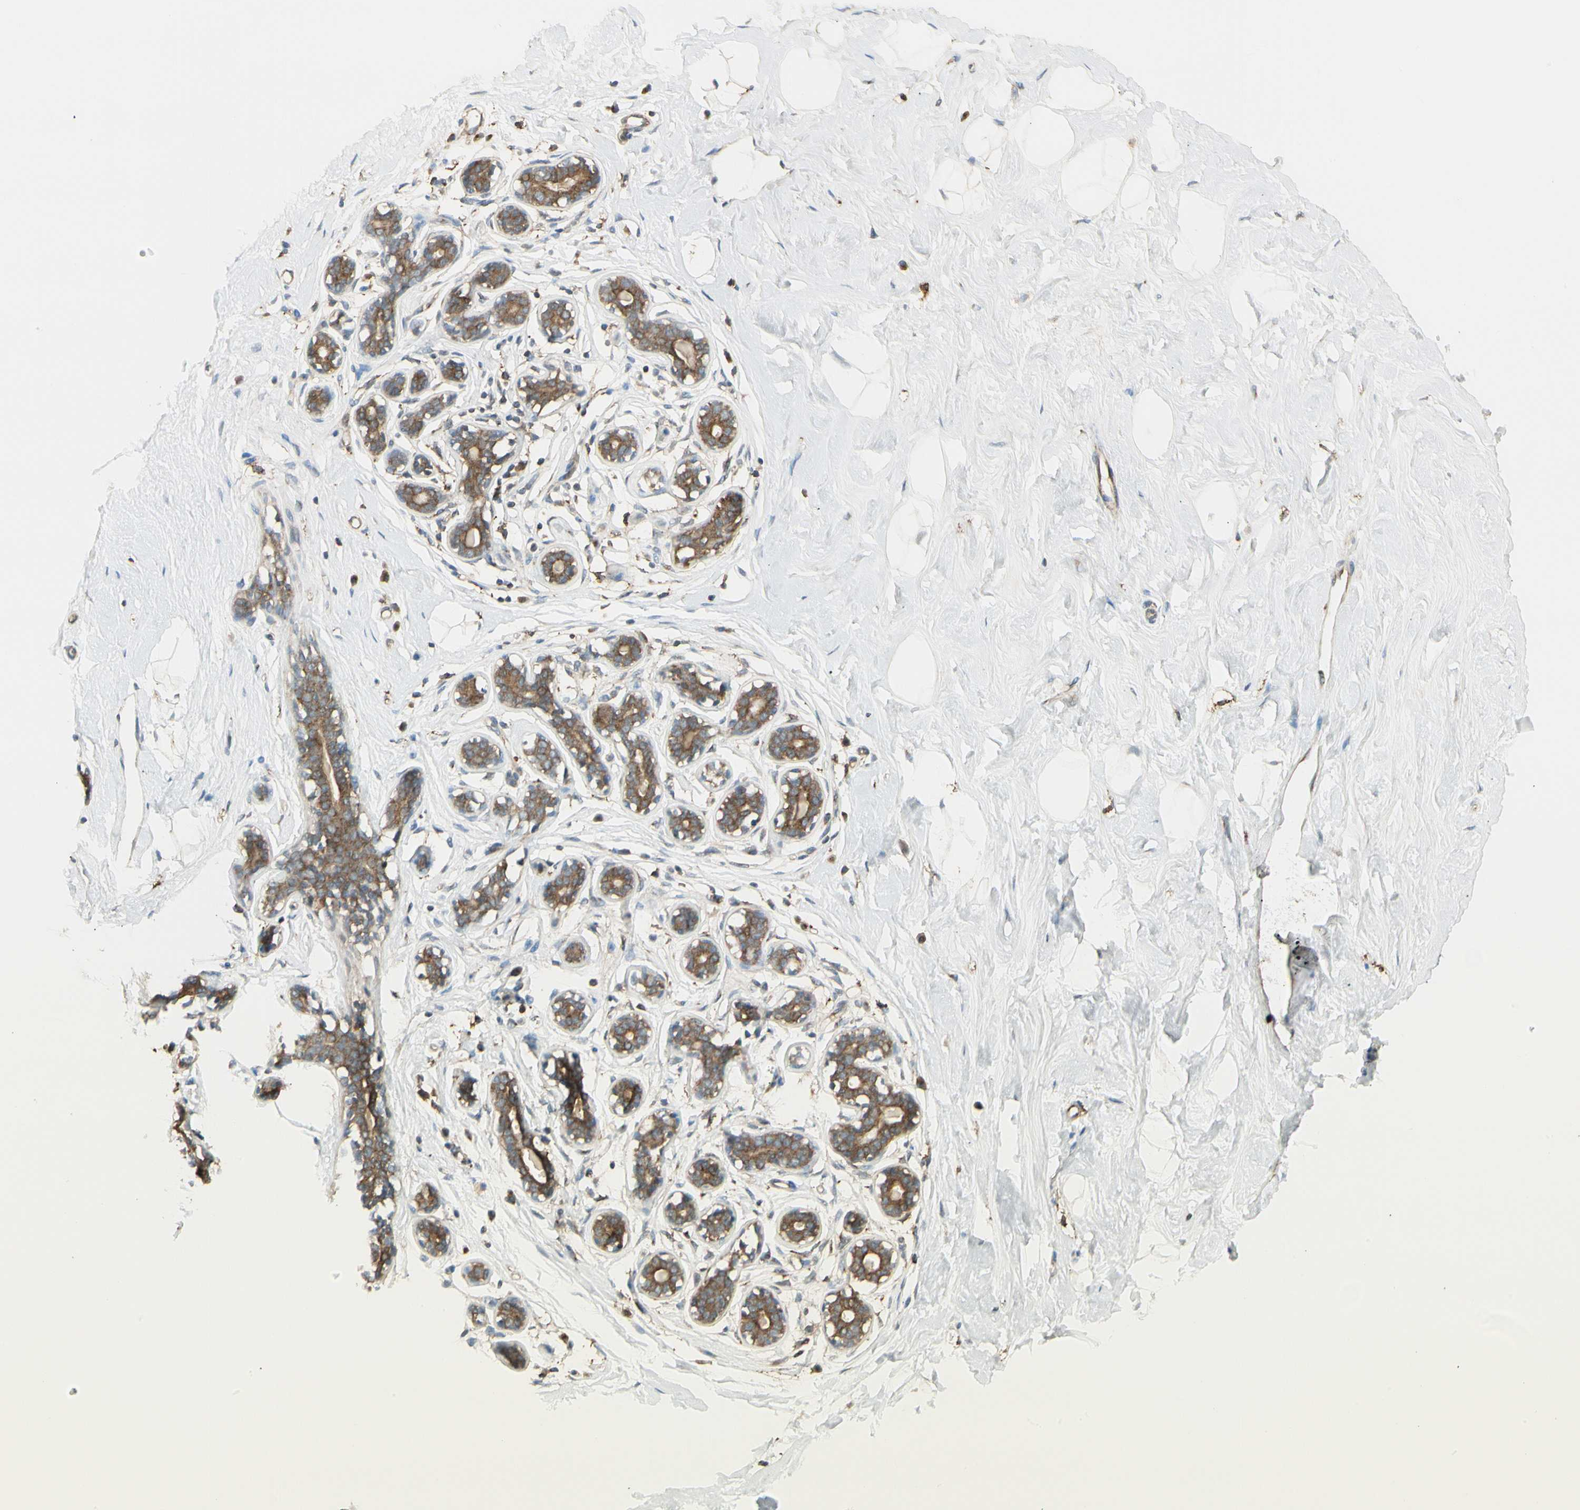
{"staining": {"intensity": "weak", "quantity": ">75%", "location": "cytoplasmic/membranous"}, "tissue": "breast", "cell_type": "Adipocytes", "image_type": "normal", "snomed": [{"axis": "morphology", "description": "Normal tissue, NOS"}, {"axis": "topography", "description": "Breast"}], "caption": "Immunohistochemistry (IHC) of normal breast demonstrates low levels of weak cytoplasmic/membranous staining in approximately >75% of adipocytes.", "gene": "AGFG1", "patient": {"sex": "female", "age": 23}}